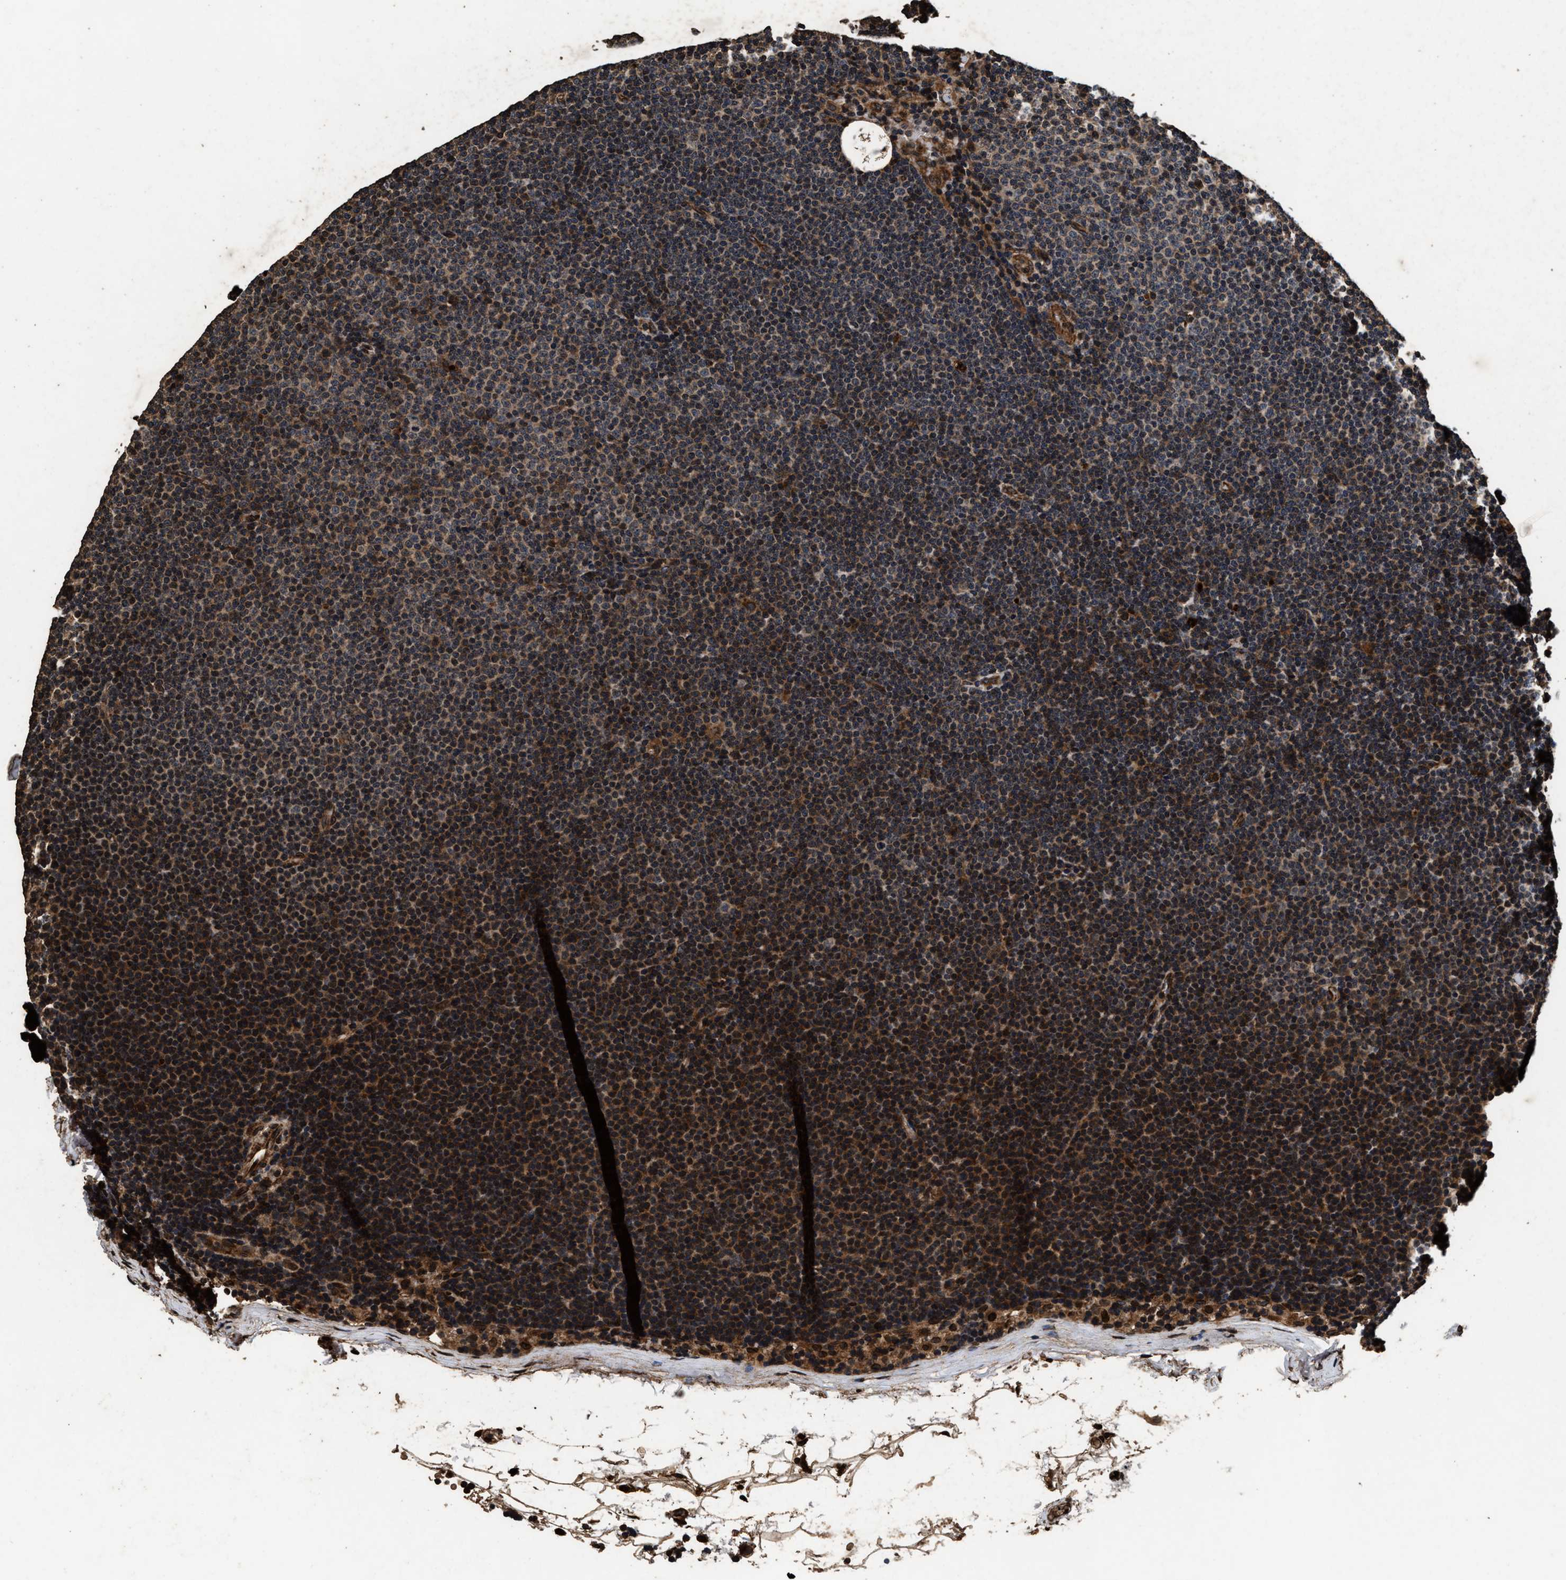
{"staining": {"intensity": "strong", "quantity": "25%-75%", "location": "cytoplasmic/membranous,nuclear"}, "tissue": "lymphoma", "cell_type": "Tumor cells", "image_type": "cancer", "snomed": [{"axis": "morphology", "description": "Malignant lymphoma, non-Hodgkin's type, Low grade"}, {"axis": "topography", "description": "Lymph node"}], "caption": "This image displays immunohistochemistry (IHC) staining of malignant lymphoma, non-Hodgkin's type (low-grade), with high strong cytoplasmic/membranous and nuclear staining in approximately 25%-75% of tumor cells.", "gene": "ACCS", "patient": {"sex": "female", "age": 53}}